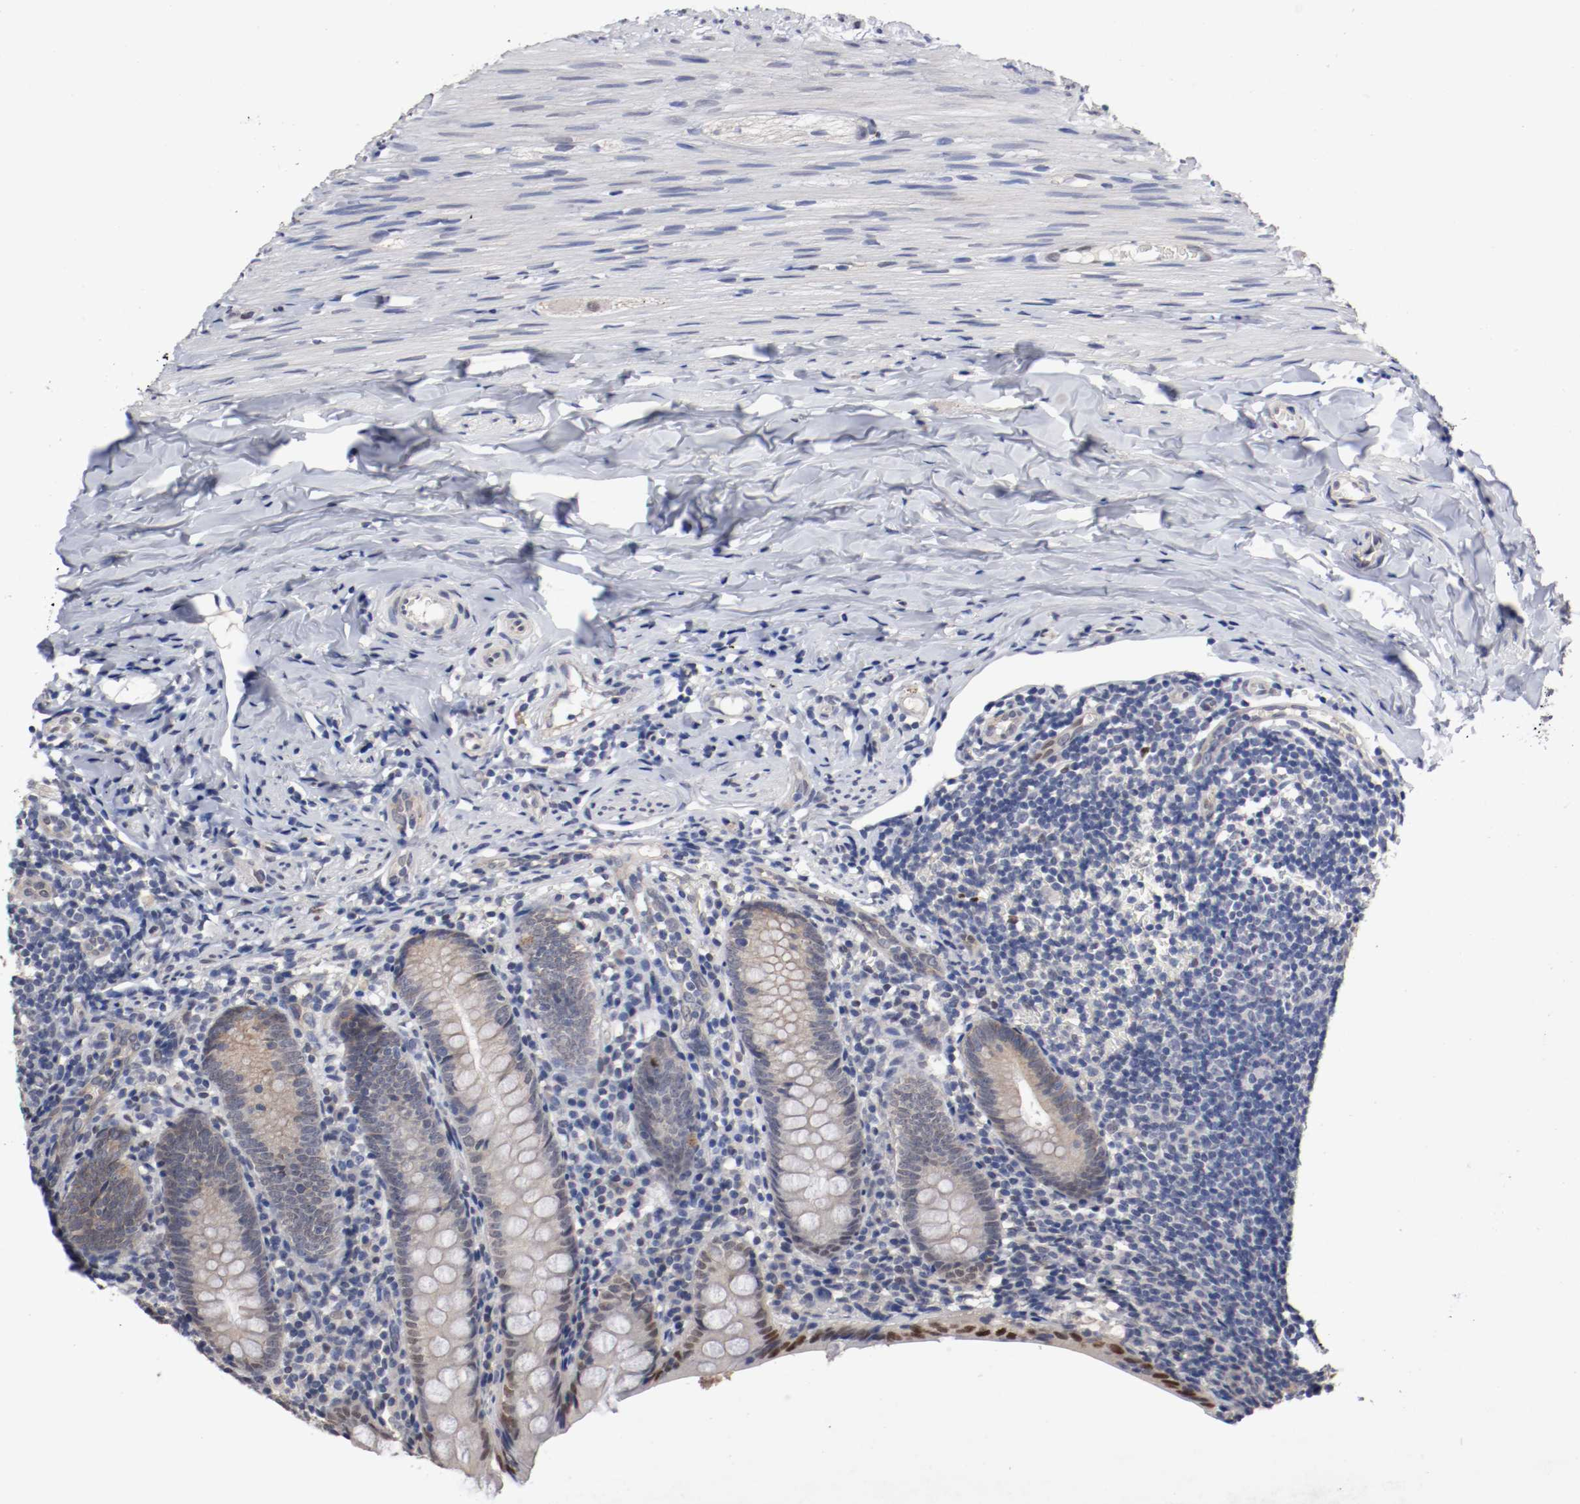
{"staining": {"intensity": "moderate", "quantity": "25%-75%", "location": "cytoplasmic/membranous,nuclear"}, "tissue": "appendix", "cell_type": "Glandular cells", "image_type": "normal", "snomed": [{"axis": "morphology", "description": "Normal tissue, NOS"}, {"axis": "topography", "description": "Appendix"}], "caption": "Moderate cytoplasmic/membranous,nuclear expression for a protein is present in approximately 25%-75% of glandular cells of unremarkable appendix using IHC.", "gene": "FOSL2", "patient": {"sex": "female", "age": 10}}